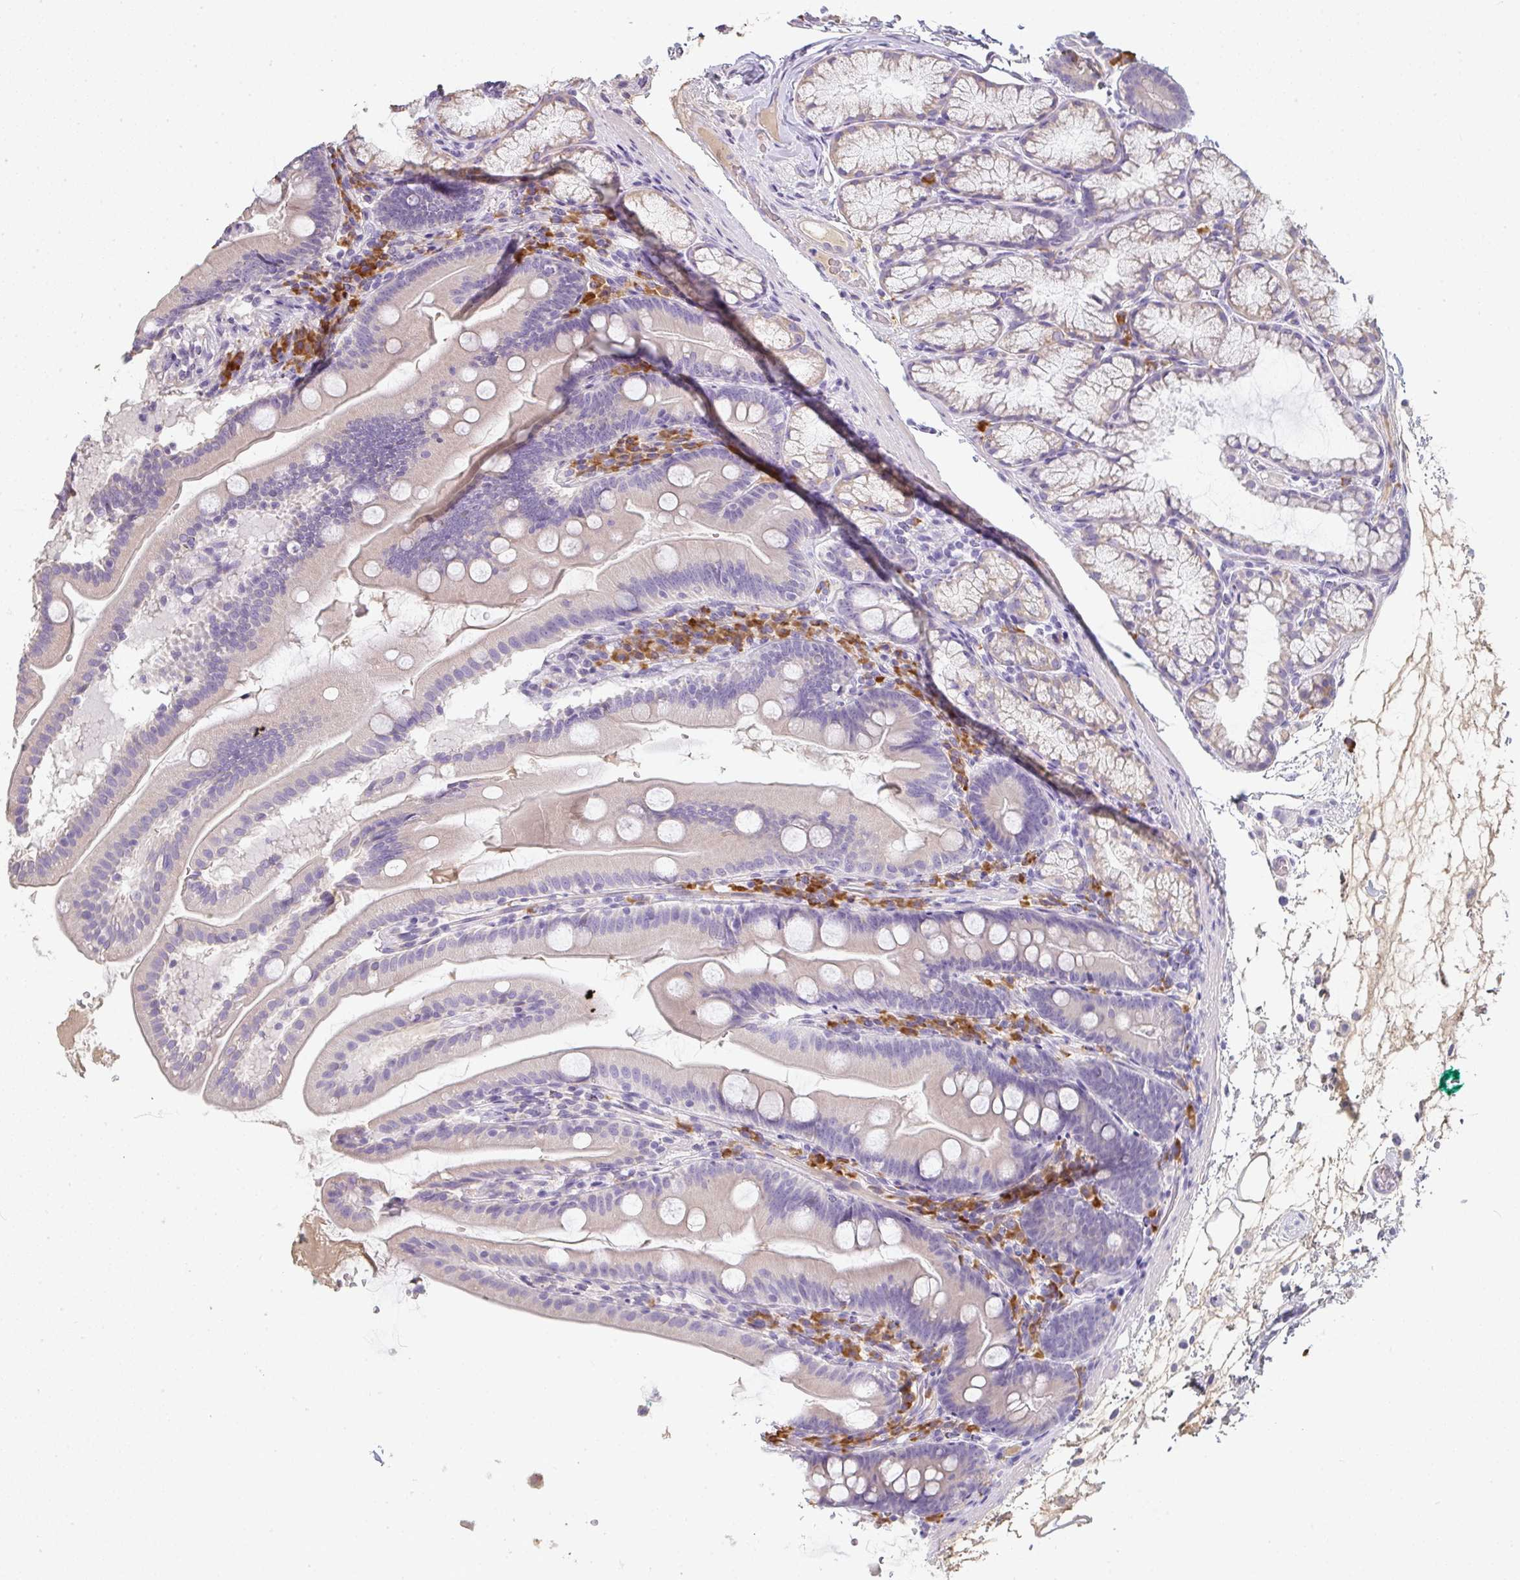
{"staining": {"intensity": "weak", "quantity": "<25%", "location": "cytoplasmic/membranous"}, "tissue": "duodenum", "cell_type": "Glandular cells", "image_type": "normal", "snomed": [{"axis": "morphology", "description": "Normal tissue, NOS"}, {"axis": "topography", "description": "Duodenum"}], "caption": "Immunohistochemistry photomicrograph of unremarkable duodenum: duodenum stained with DAB (3,3'-diaminobenzidine) reveals no significant protein staining in glandular cells.", "gene": "ZNF215", "patient": {"sex": "female", "age": 67}}